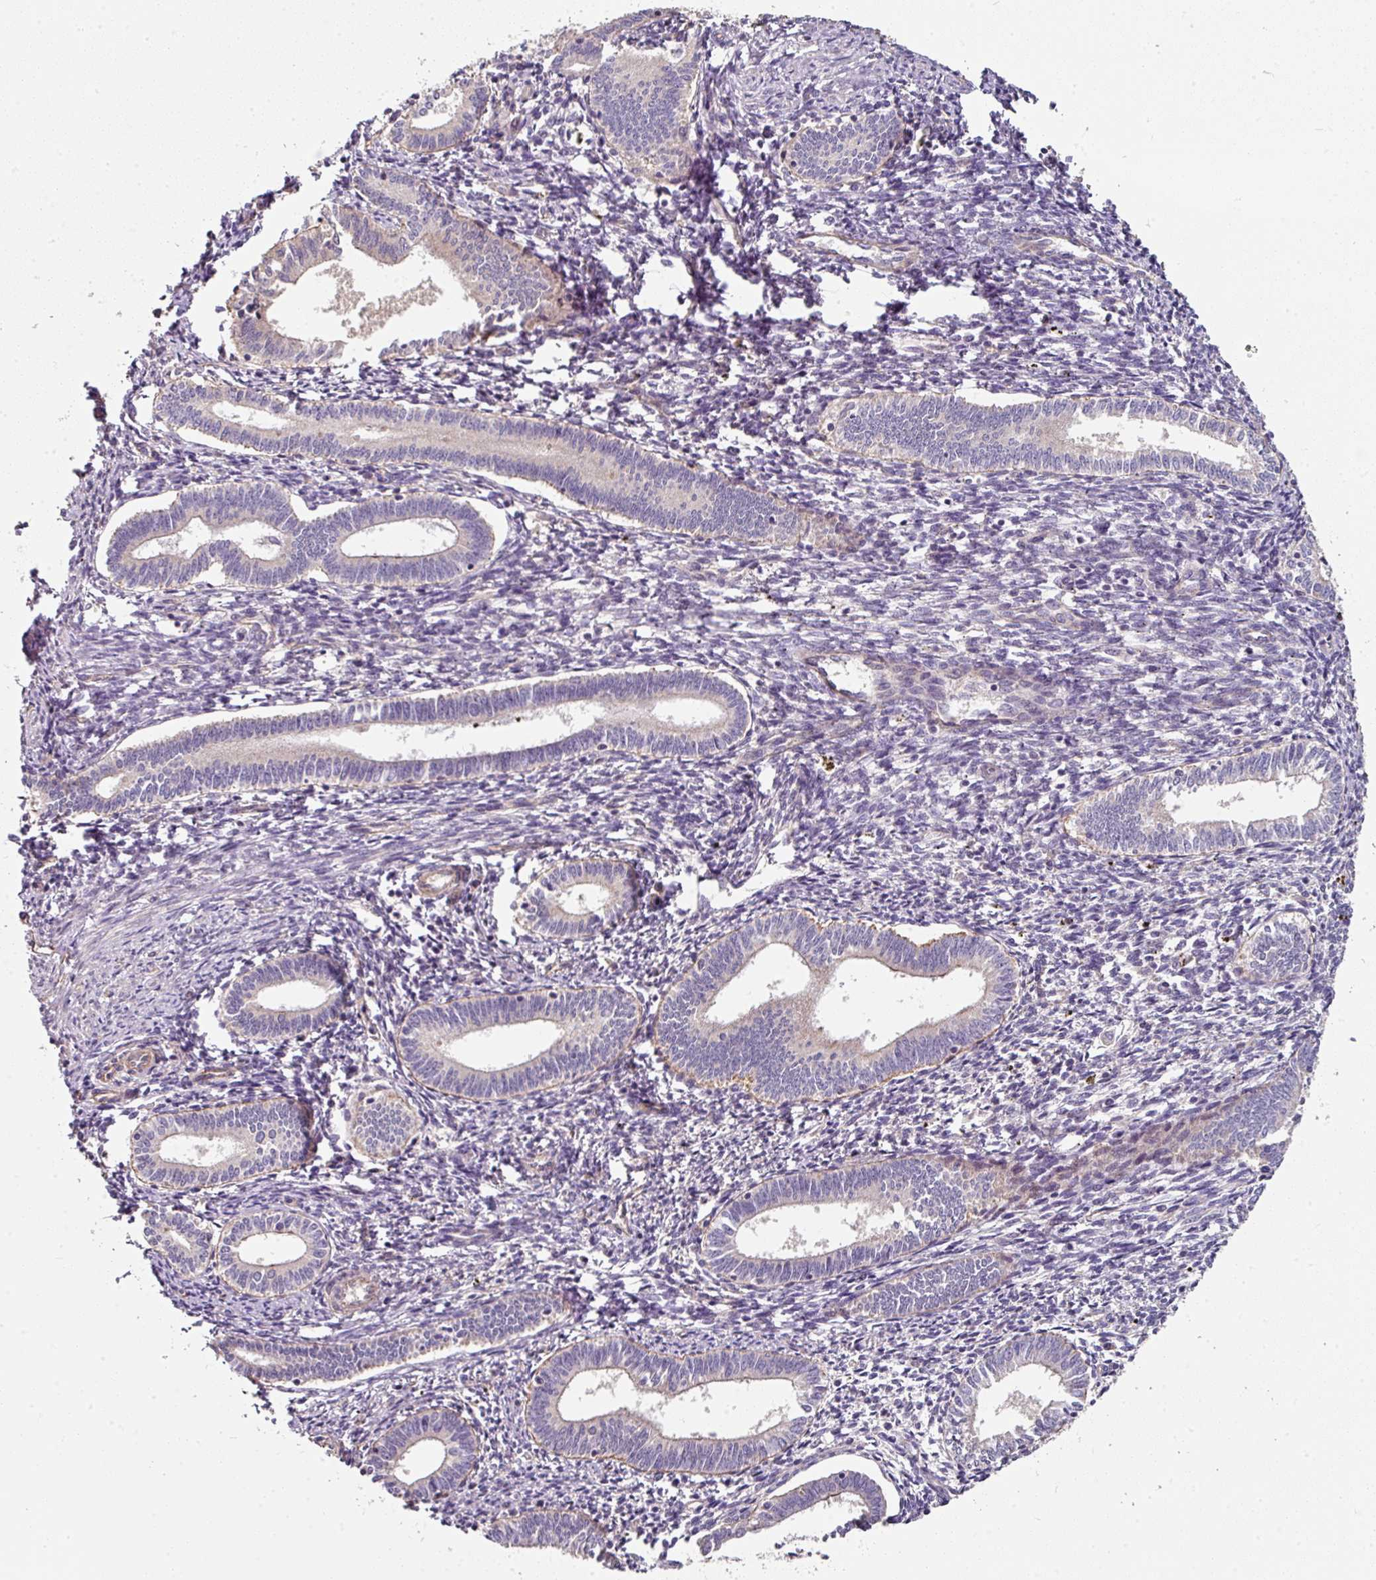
{"staining": {"intensity": "negative", "quantity": "none", "location": "none"}, "tissue": "endometrium", "cell_type": "Cells in endometrial stroma", "image_type": "normal", "snomed": [{"axis": "morphology", "description": "Normal tissue, NOS"}, {"axis": "topography", "description": "Endometrium"}], "caption": "Endometrium stained for a protein using immunohistochemistry (IHC) exhibits no positivity cells in endometrial stroma.", "gene": "C4orf48", "patient": {"sex": "female", "age": 41}}